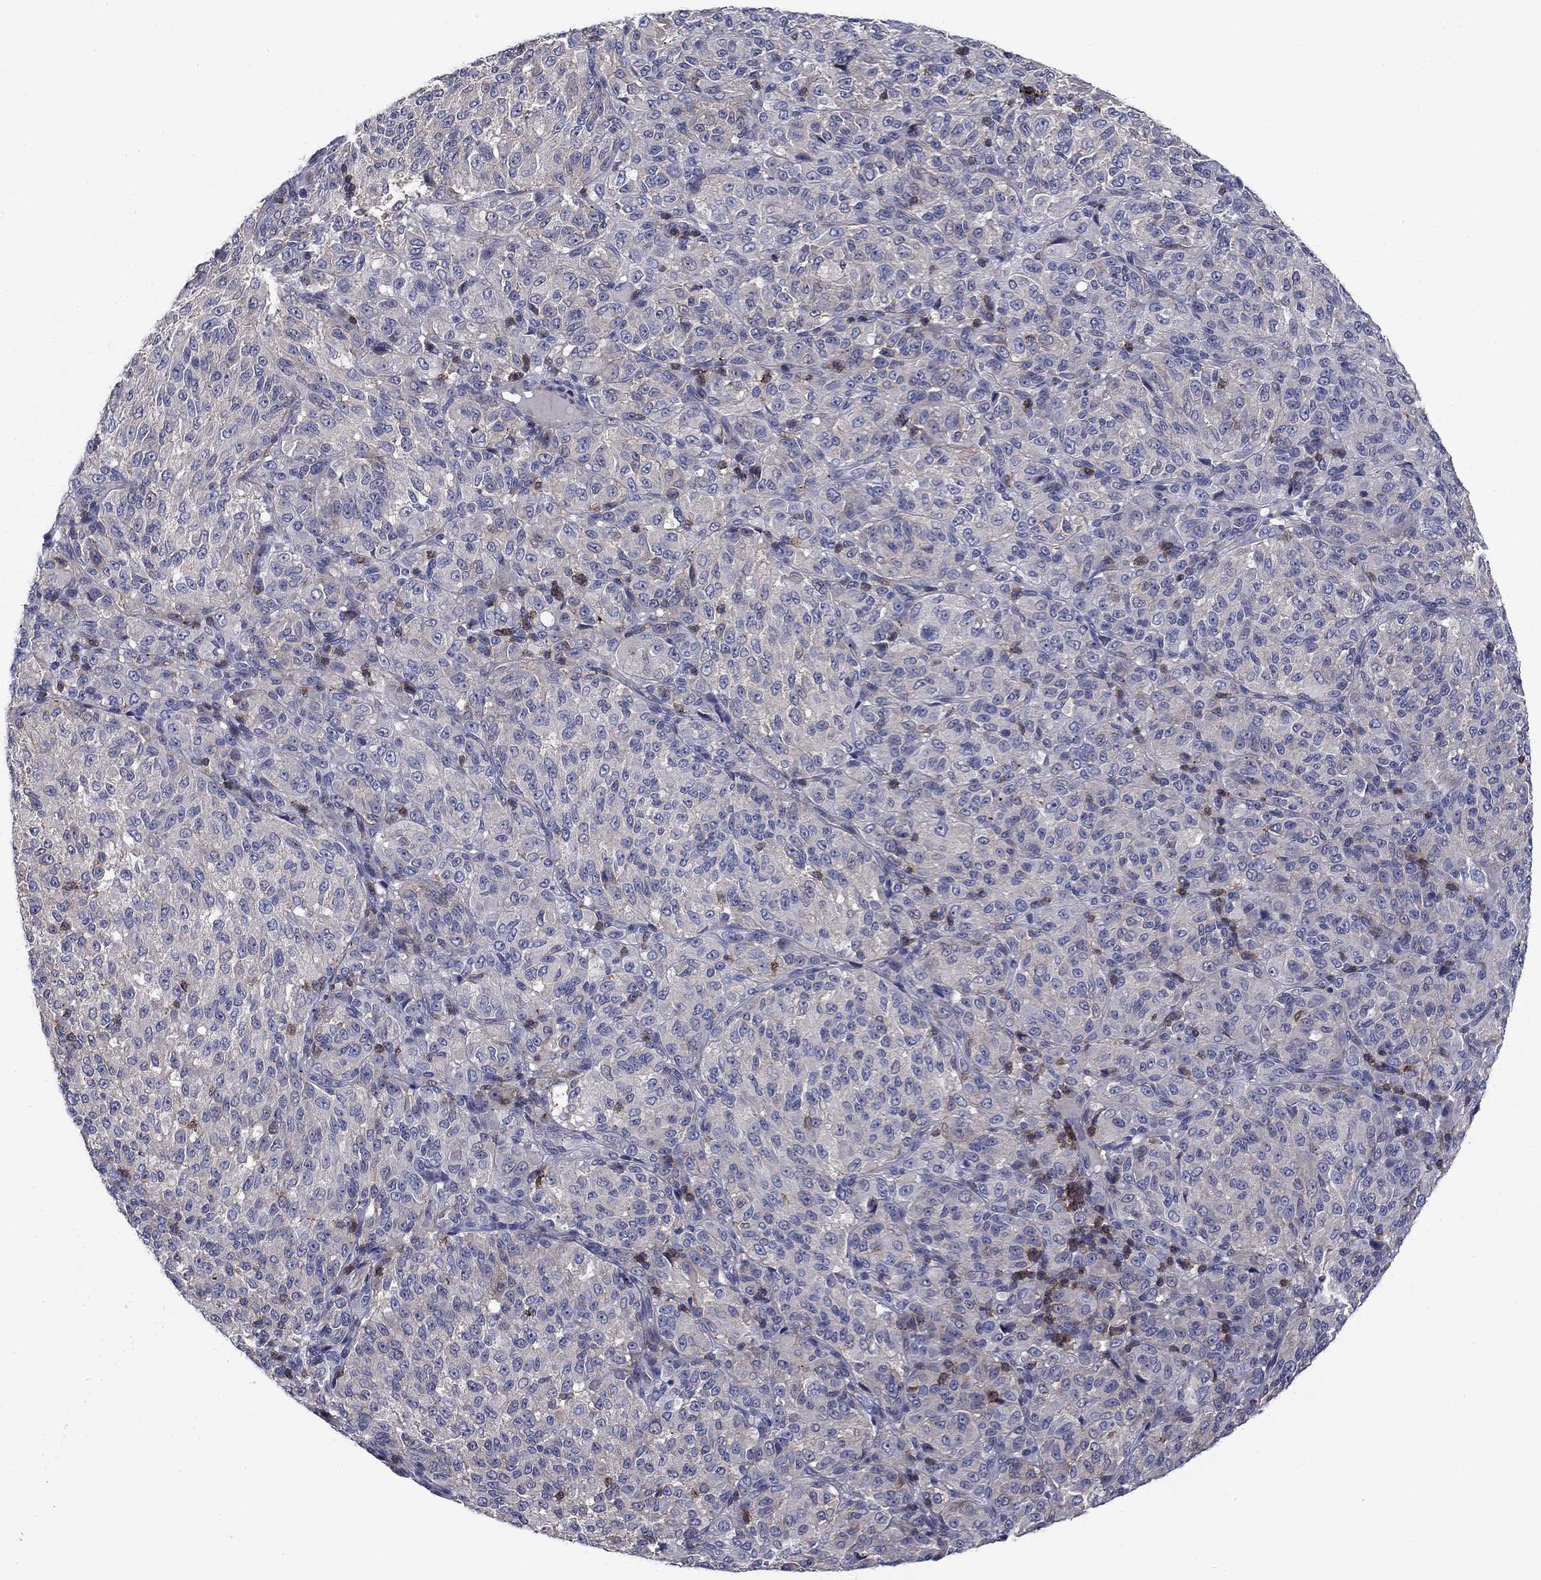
{"staining": {"intensity": "weak", "quantity": "<25%", "location": "cytoplasmic/membranous"}, "tissue": "melanoma", "cell_type": "Tumor cells", "image_type": "cancer", "snomed": [{"axis": "morphology", "description": "Malignant melanoma, Metastatic site"}, {"axis": "topography", "description": "Brain"}], "caption": "This image is of melanoma stained with immunohistochemistry (IHC) to label a protein in brown with the nuclei are counter-stained blue. There is no staining in tumor cells. (DAB immunohistochemistry (IHC), high magnification).", "gene": "SIT1", "patient": {"sex": "female", "age": 56}}